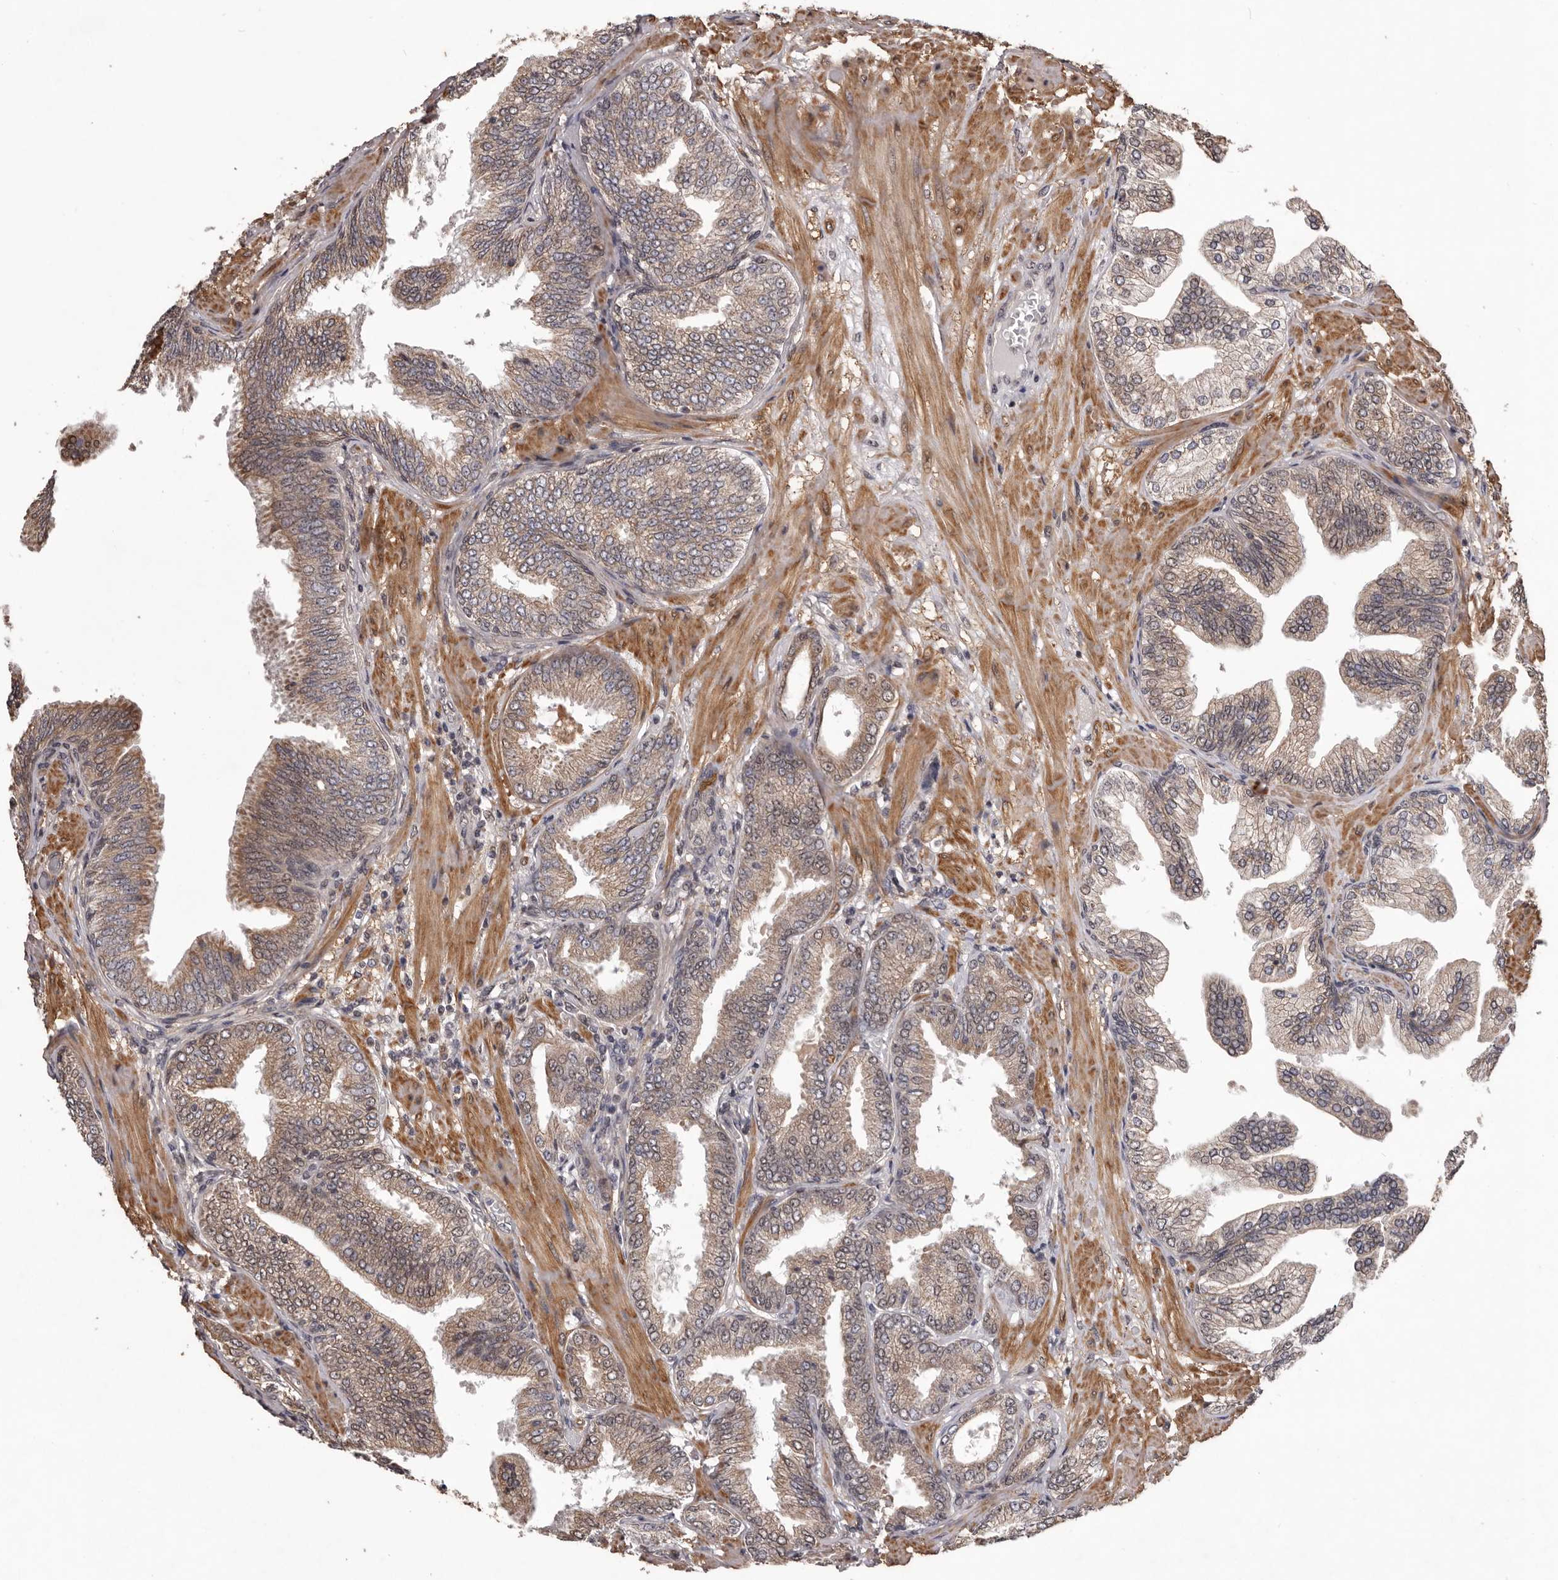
{"staining": {"intensity": "weak", "quantity": "25%-75%", "location": "cytoplasmic/membranous"}, "tissue": "prostate cancer", "cell_type": "Tumor cells", "image_type": "cancer", "snomed": [{"axis": "morphology", "description": "Adenocarcinoma, Low grade"}, {"axis": "topography", "description": "Prostate"}], "caption": "IHC of human low-grade adenocarcinoma (prostate) shows low levels of weak cytoplasmic/membranous staining in approximately 25%-75% of tumor cells.", "gene": "CELF3", "patient": {"sex": "male", "age": 63}}